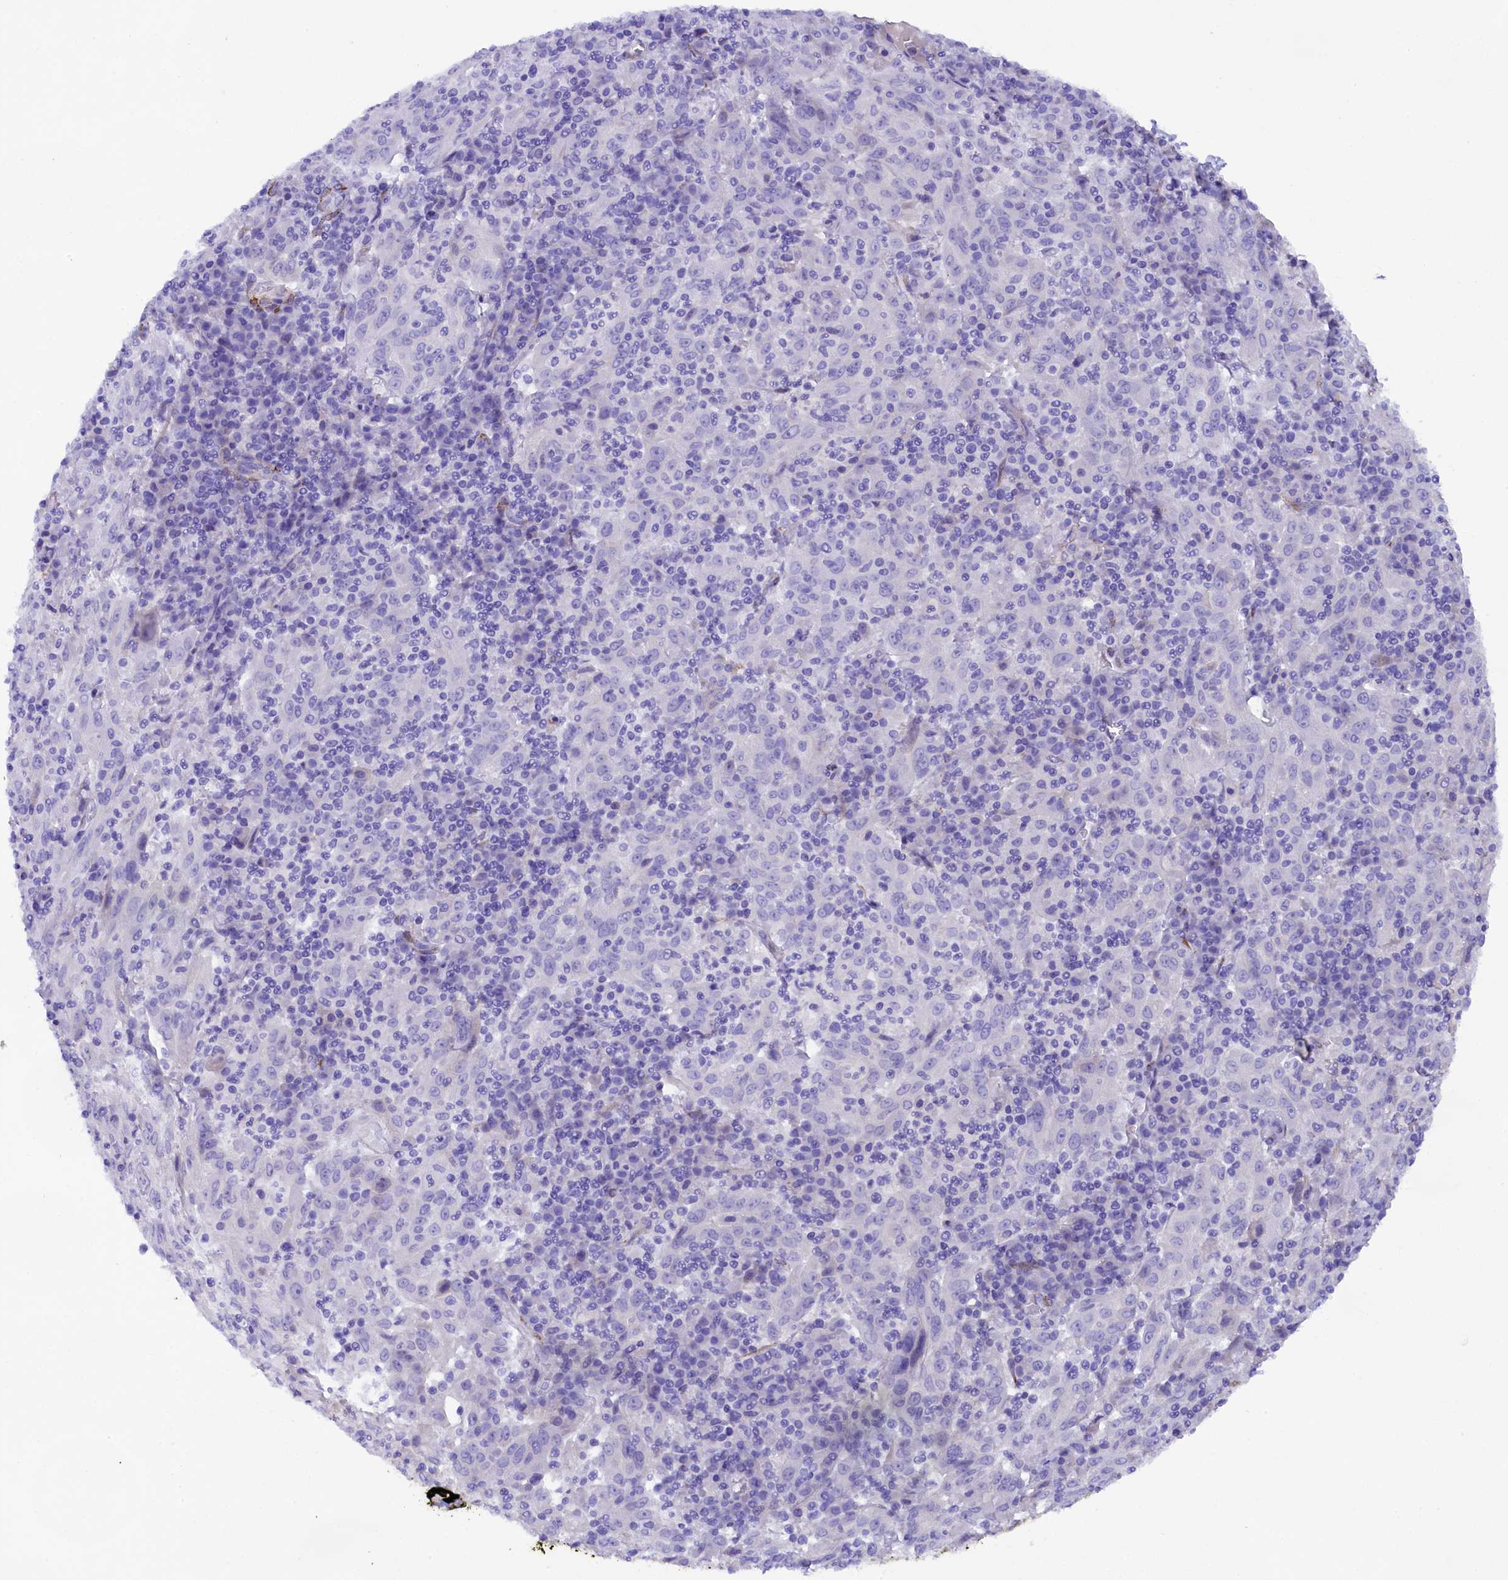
{"staining": {"intensity": "negative", "quantity": "none", "location": "none"}, "tissue": "pancreatic cancer", "cell_type": "Tumor cells", "image_type": "cancer", "snomed": [{"axis": "morphology", "description": "Adenocarcinoma, NOS"}, {"axis": "topography", "description": "Pancreas"}], "caption": "IHC photomicrograph of pancreatic cancer stained for a protein (brown), which demonstrates no positivity in tumor cells. Brightfield microscopy of immunohistochemistry (IHC) stained with DAB (brown) and hematoxylin (blue), captured at high magnification.", "gene": "SOD3", "patient": {"sex": "male", "age": 63}}